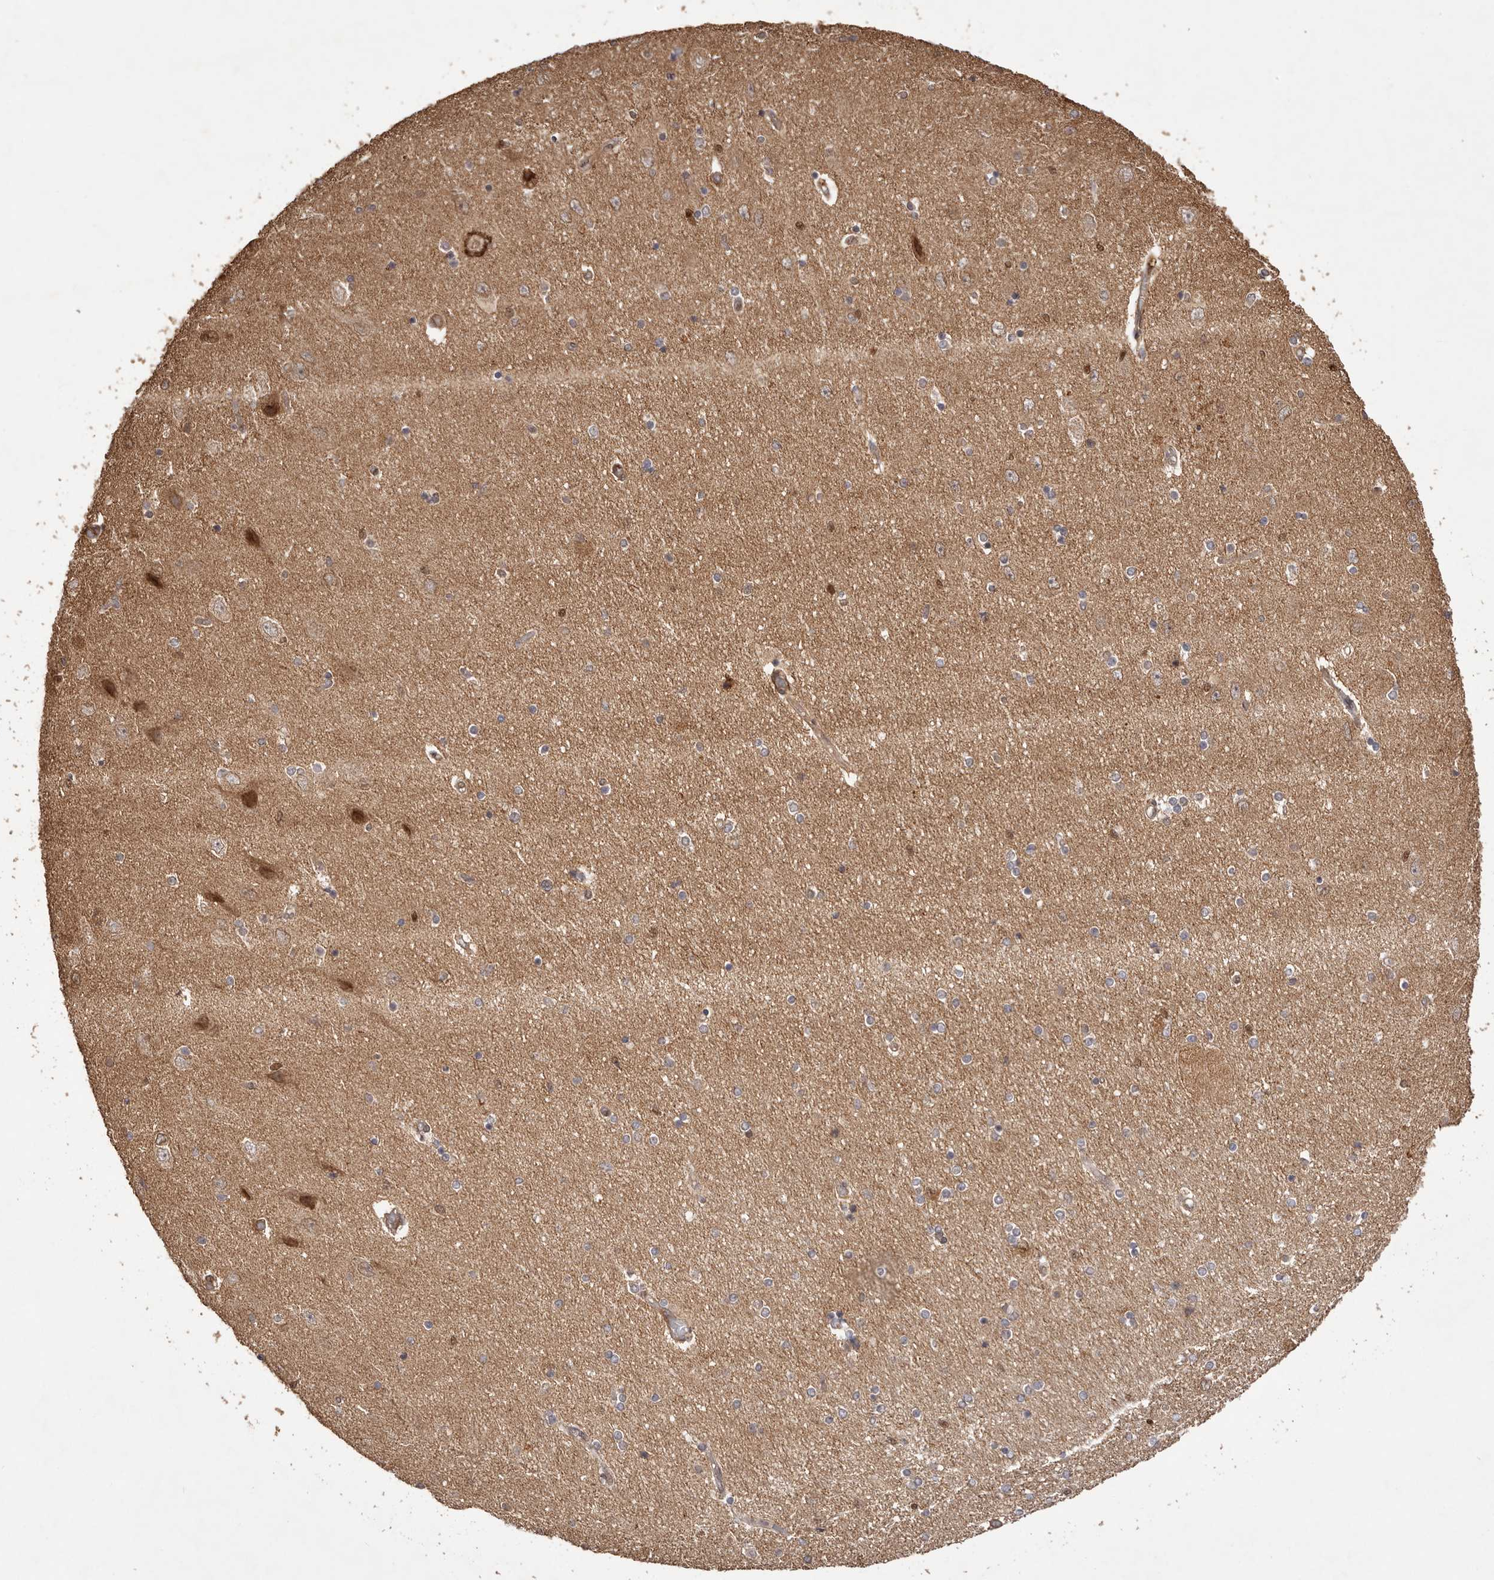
{"staining": {"intensity": "moderate", "quantity": "<25%", "location": "cytoplasmic/membranous,nuclear"}, "tissue": "hippocampus", "cell_type": "Glial cells", "image_type": "normal", "snomed": [{"axis": "morphology", "description": "Normal tissue, NOS"}, {"axis": "topography", "description": "Hippocampus"}], "caption": "Immunohistochemical staining of normal hippocampus shows low levels of moderate cytoplasmic/membranous,nuclear staining in about <25% of glial cells.", "gene": "UBR2", "patient": {"sex": "female", "age": 54}}